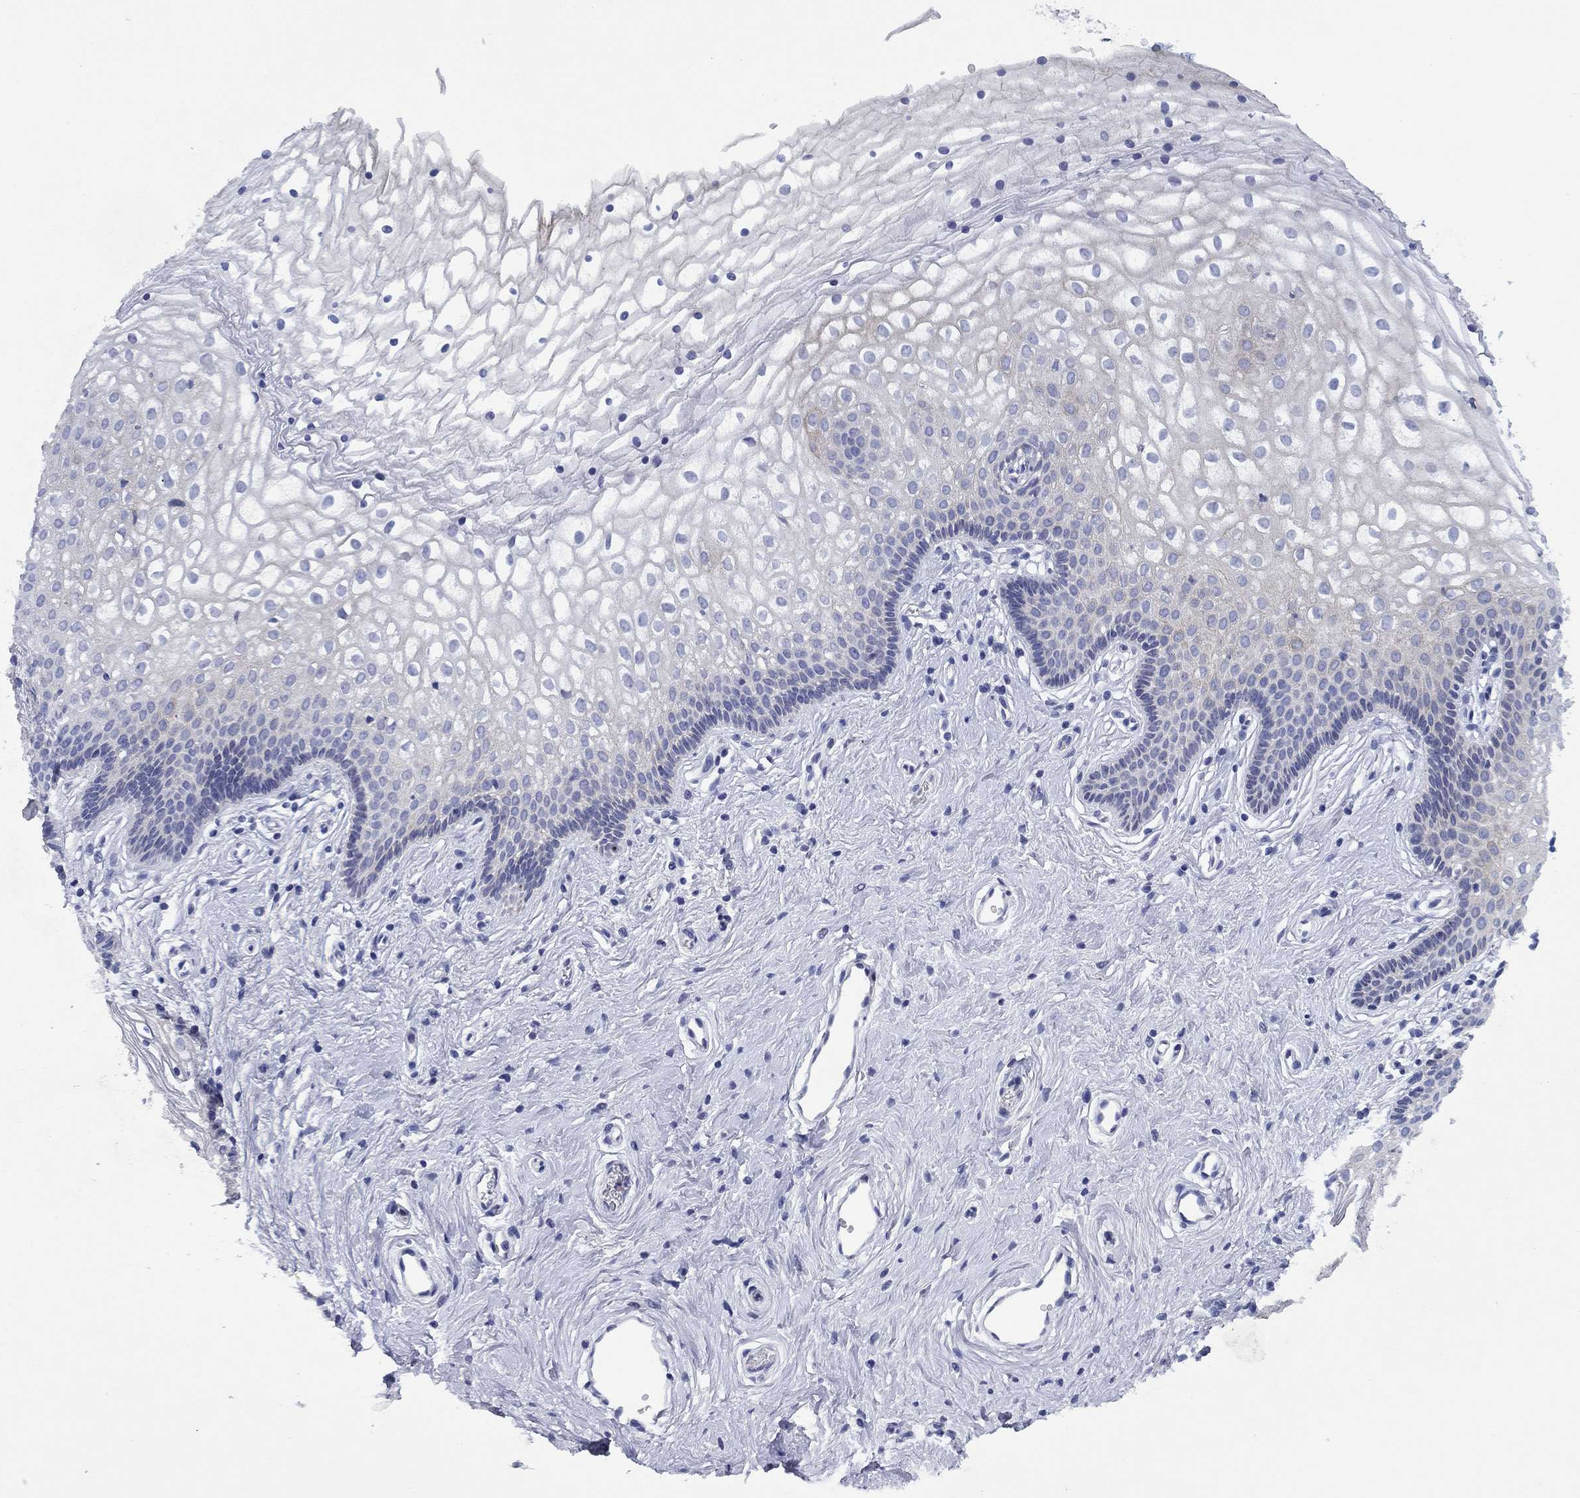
{"staining": {"intensity": "weak", "quantity": "25%-75%", "location": "cytoplasmic/membranous"}, "tissue": "vagina", "cell_type": "Squamous epithelial cells", "image_type": "normal", "snomed": [{"axis": "morphology", "description": "Normal tissue, NOS"}, {"axis": "topography", "description": "Vagina"}], "caption": "High-power microscopy captured an immunohistochemistry image of normal vagina, revealing weak cytoplasmic/membranous staining in approximately 25%-75% of squamous epithelial cells. (DAB = brown stain, brightfield microscopy at high magnification).", "gene": "HDC", "patient": {"sex": "female", "age": 36}}